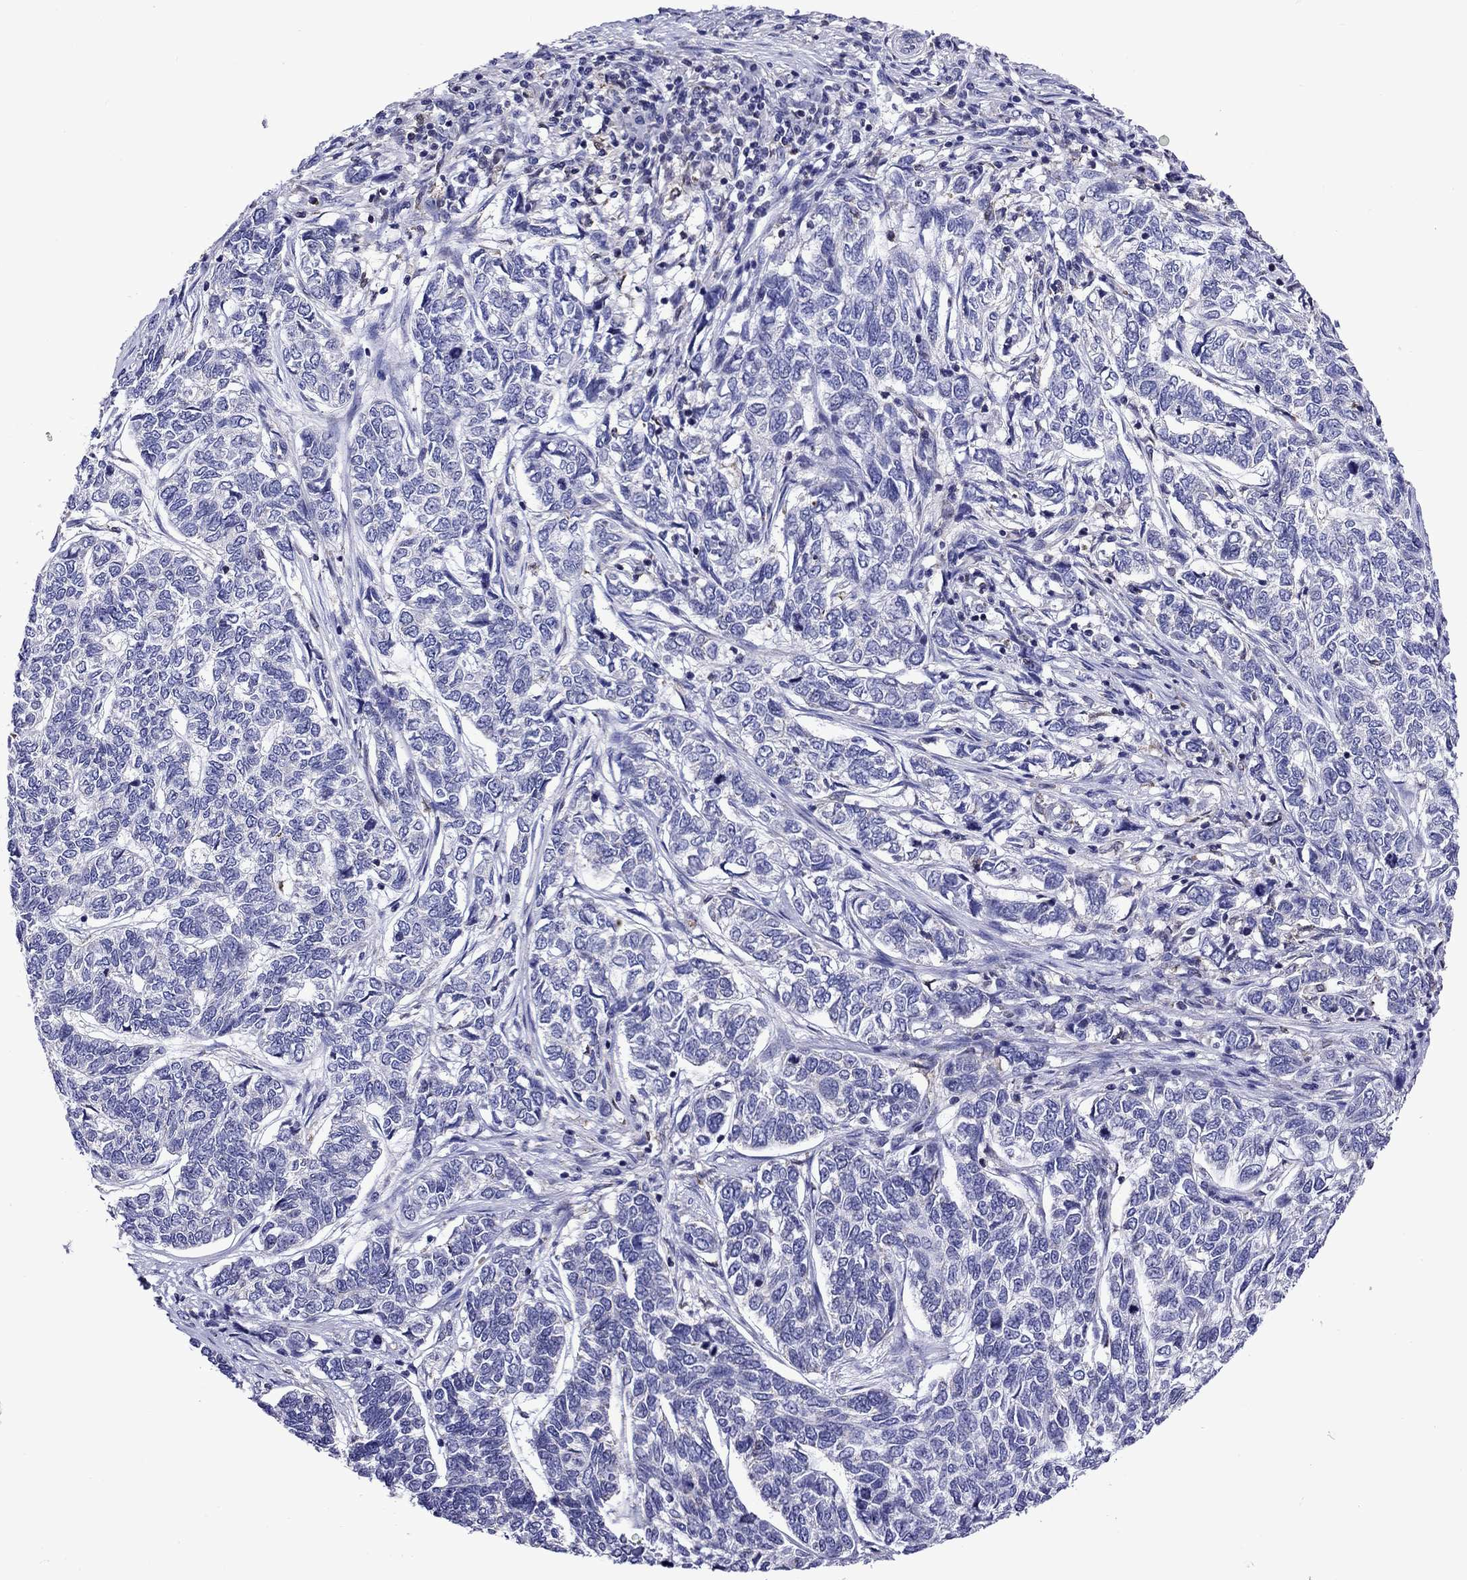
{"staining": {"intensity": "negative", "quantity": "none", "location": "none"}, "tissue": "skin cancer", "cell_type": "Tumor cells", "image_type": "cancer", "snomed": [{"axis": "morphology", "description": "Basal cell carcinoma"}, {"axis": "topography", "description": "Skin"}], "caption": "Basal cell carcinoma (skin) stained for a protein using immunohistochemistry demonstrates no positivity tumor cells.", "gene": "SCG2", "patient": {"sex": "female", "age": 65}}